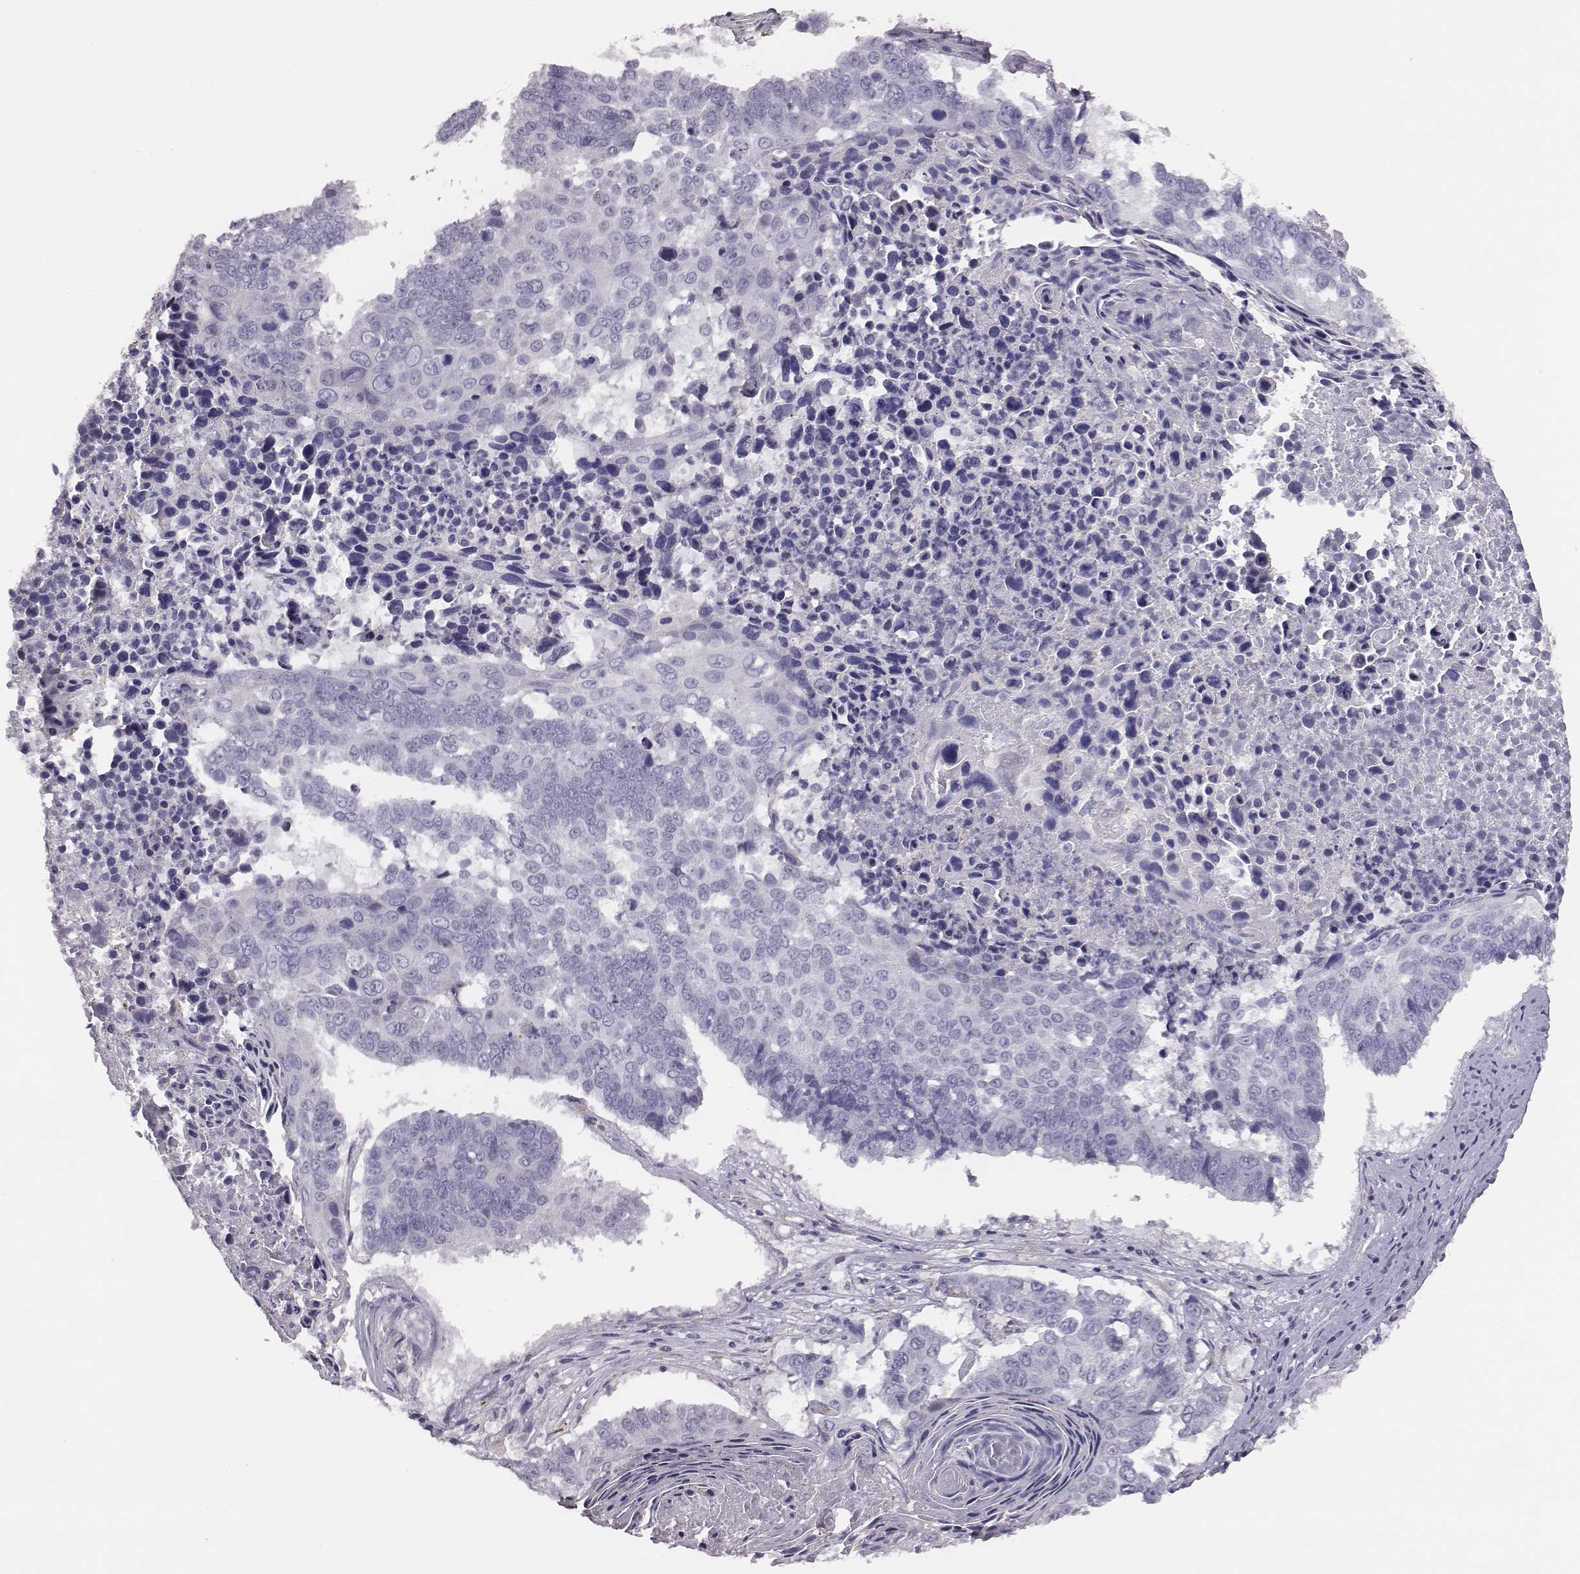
{"staining": {"intensity": "negative", "quantity": "none", "location": "none"}, "tissue": "lung cancer", "cell_type": "Tumor cells", "image_type": "cancer", "snomed": [{"axis": "morphology", "description": "Squamous cell carcinoma, NOS"}, {"axis": "topography", "description": "Lung"}], "caption": "Photomicrograph shows no significant protein positivity in tumor cells of lung squamous cell carcinoma.", "gene": "GUCA1A", "patient": {"sex": "male", "age": 73}}